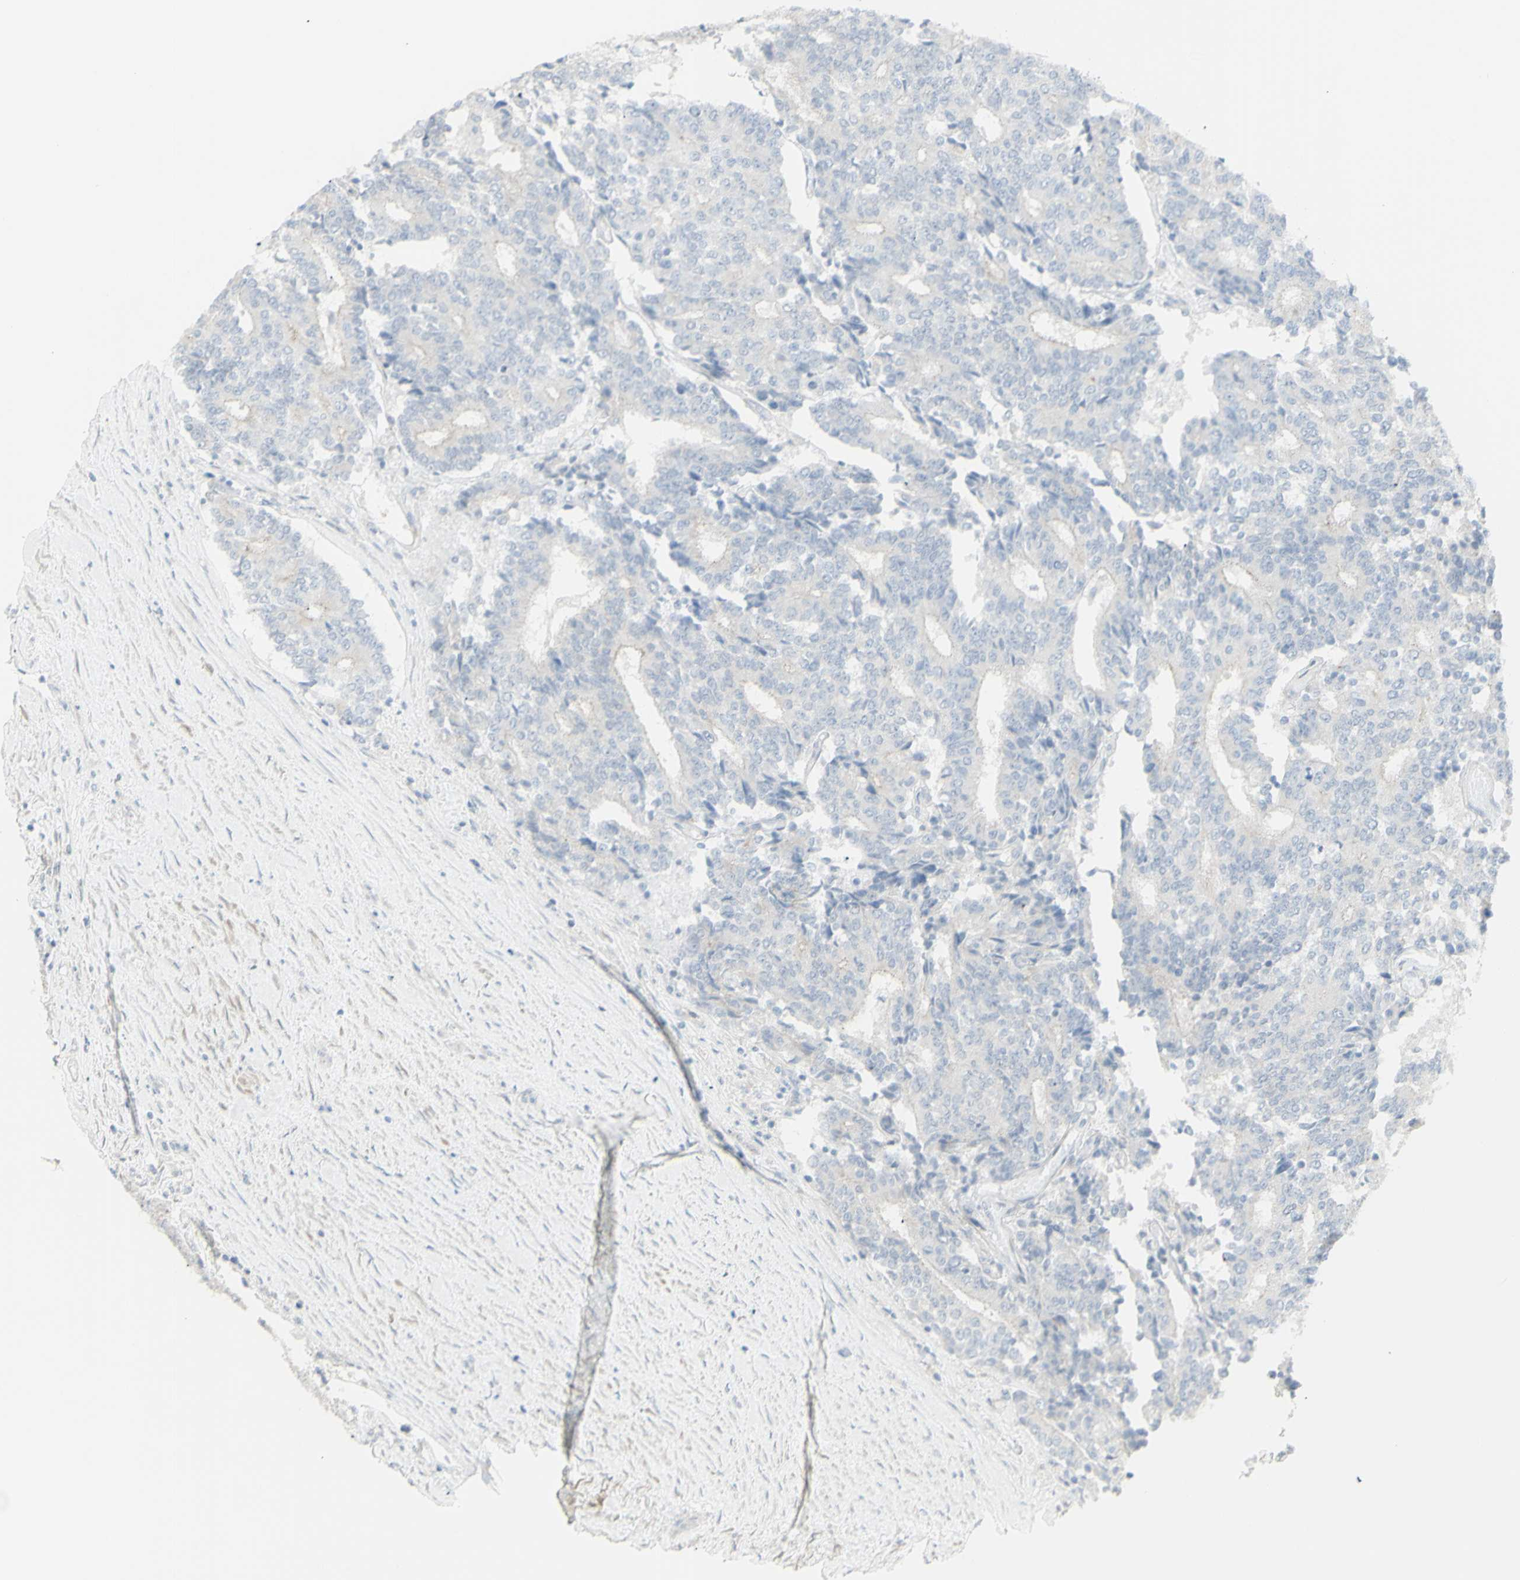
{"staining": {"intensity": "negative", "quantity": "none", "location": "none"}, "tissue": "prostate cancer", "cell_type": "Tumor cells", "image_type": "cancer", "snomed": [{"axis": "morphology", "description": "Normal tissue, NOS"}, {"axis": "morphology", "description": "Adenocarcinoma, High grade"}, {"axis": "topography", "description": "Prostate"}, {"axis": "topography", "description": "Seminal veicle"}], "caption": "Protein analysis of prostate cancer (adenocarcinoma (high-grade)) exhibits no significant staining in tumor cells. (DAB IHC, high magnification).", "gene": "NDST4", "patient": {"sex": "male", "age": 55}}